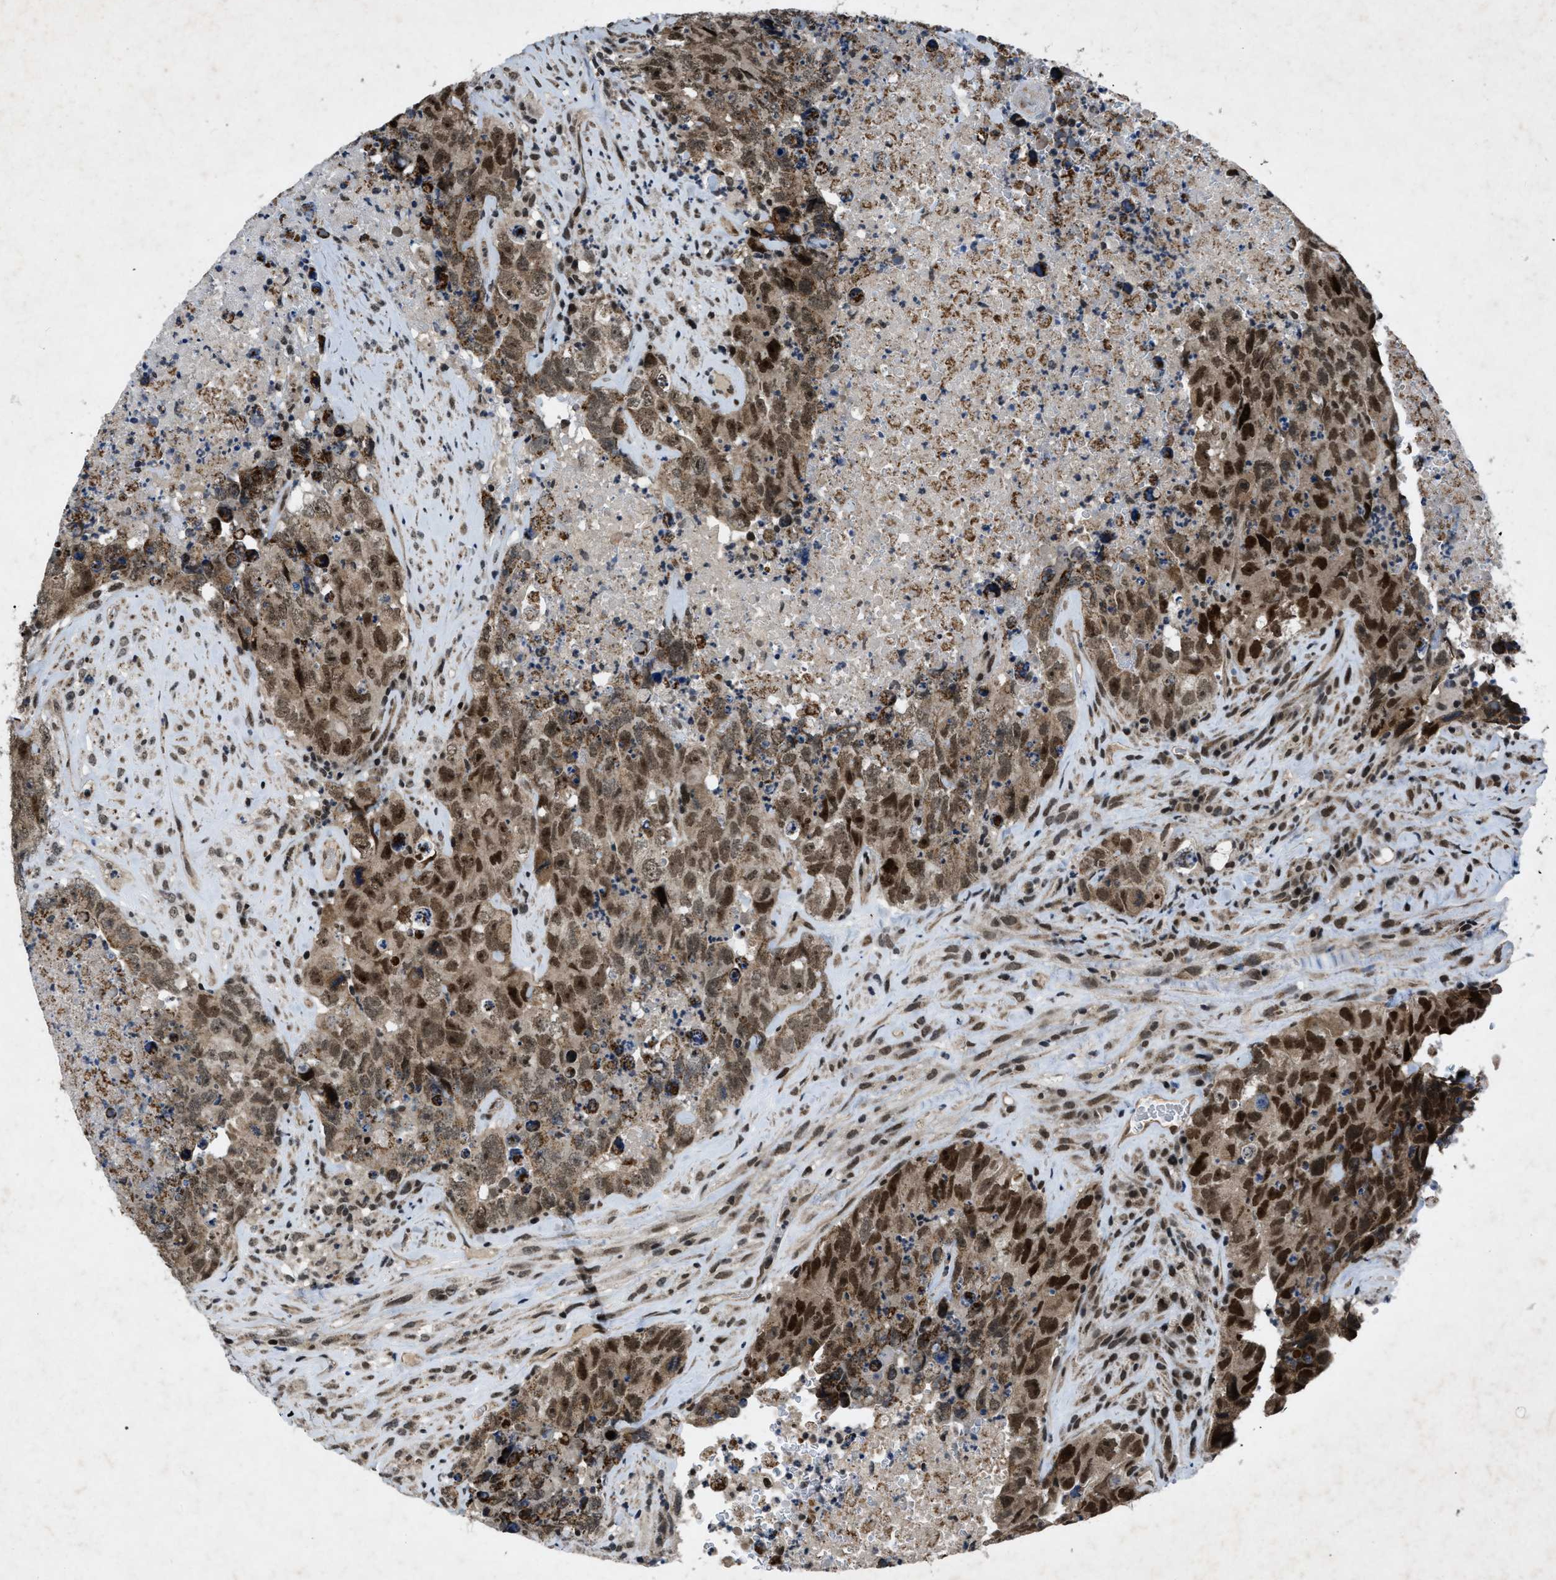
{"staining": {"intensity": "strong", "quantity": "25%-75%", "location": "nuclear"}, "tissue": "testis cancer", "cell_type": "Tumor cells", "image_type": "cancer", "snomed": [{"axis": "morphology", "description": "Carcinoma, Embryonal, NOS"}, {"axis": "topography", "description": "Testis"}], "caption": "Immunohistochemistry photomicrograph of neoplastic tissue: testis cancer (embryonal carcinoma) stained using IHC displays high levels of strong protein expression localized specifically in the nuclear of tumor cells, appearing as a nuclear brown color.", "gene": "ZNHIT1", "patient": {"sex": "male", "age": 32}}